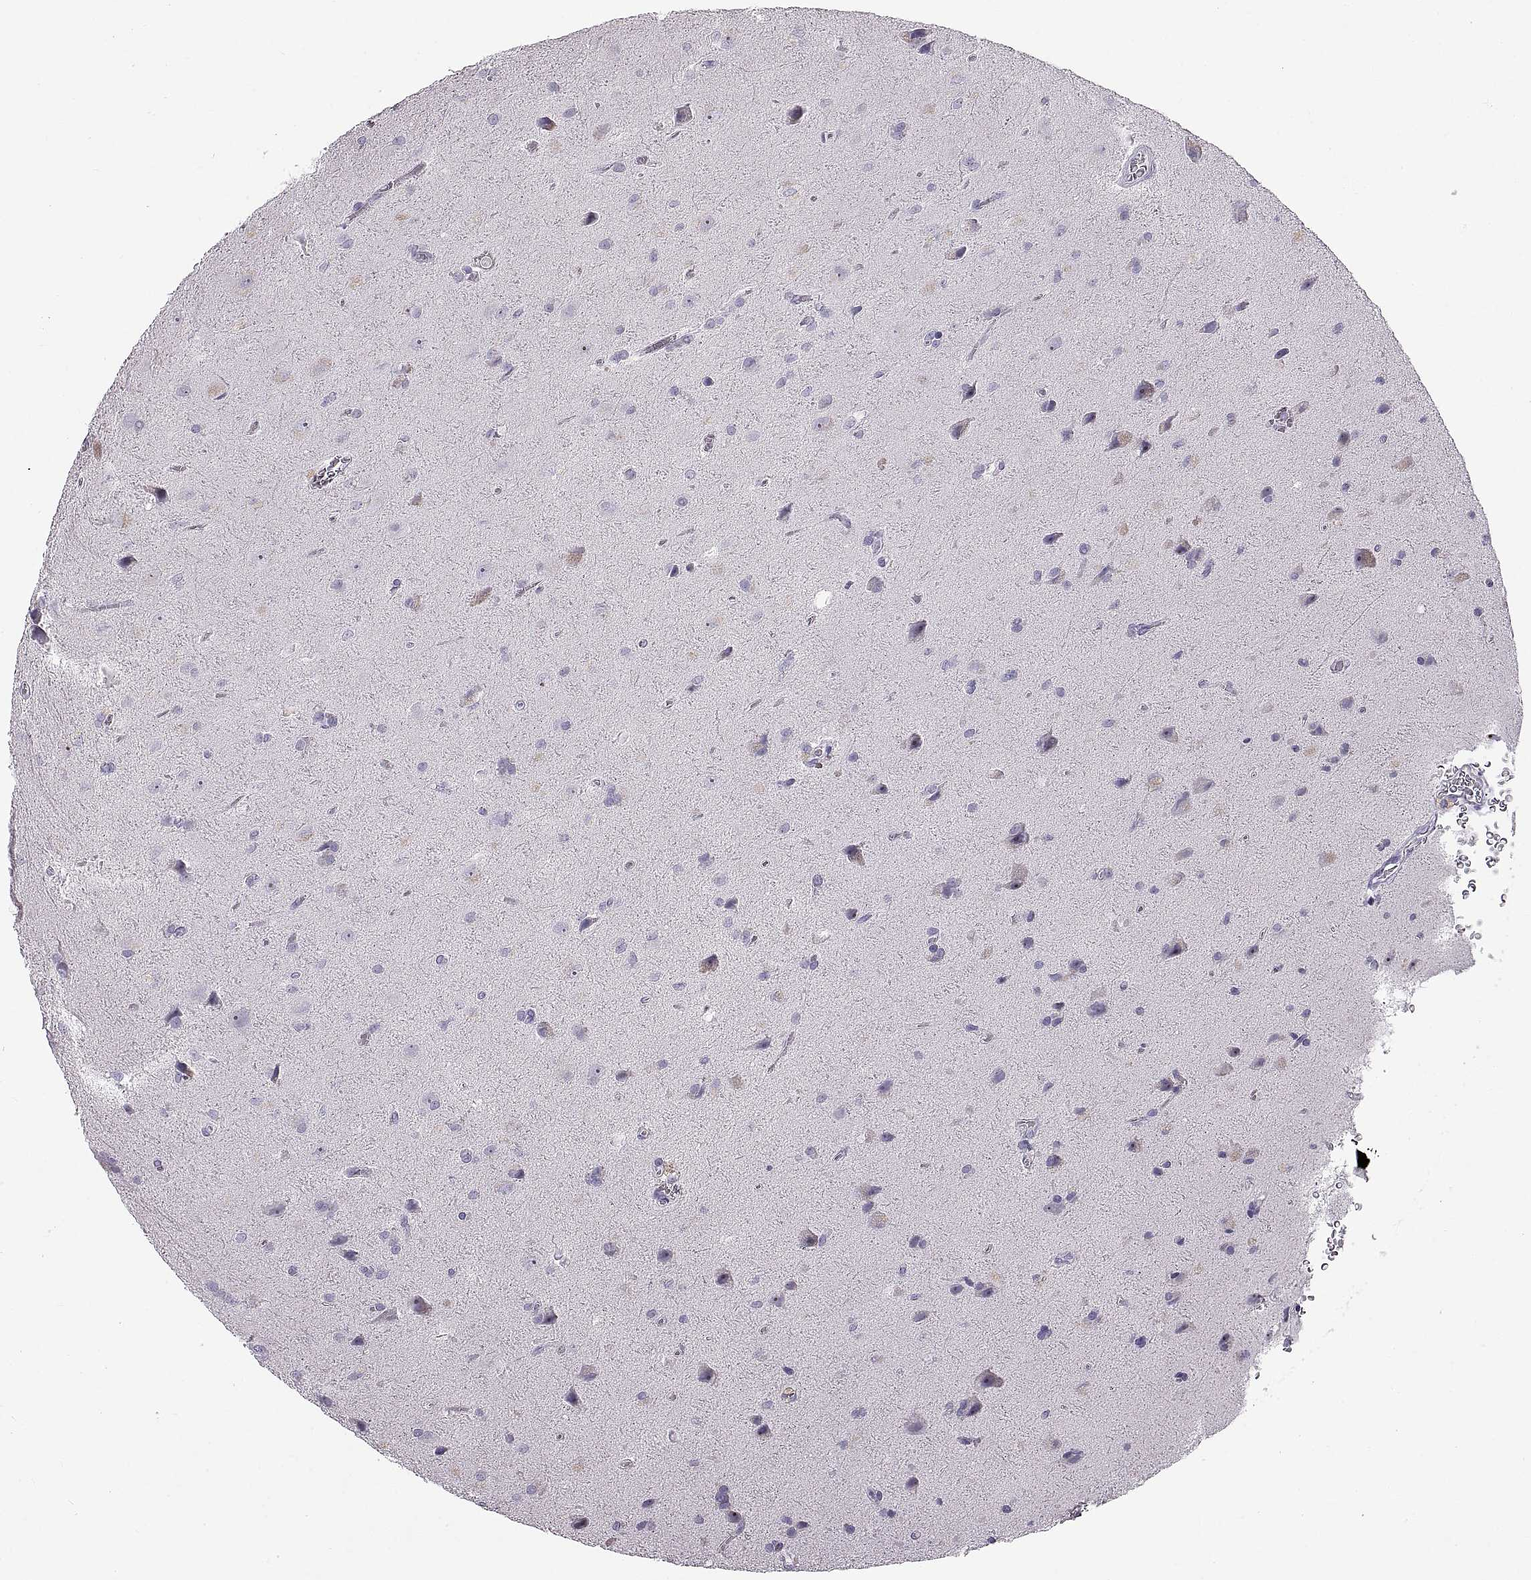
{"staining": {"intensity": "negative", "quantity": "none", "location": "none"}, "tissue": "glioma", "cell_type": "Tumor cells", "image_type": "cancer", "snomed": [{"axis": "morphology", "description": "Glioma, malignant, Low grade"}, {"axis": "topography", "description": "Brain"}], "caption": "Protein analysis of glioma demonstrates no significant staining in tumor cells.", "gene": "WFDC8", "patient": {"sex": "male", "age": 58}}